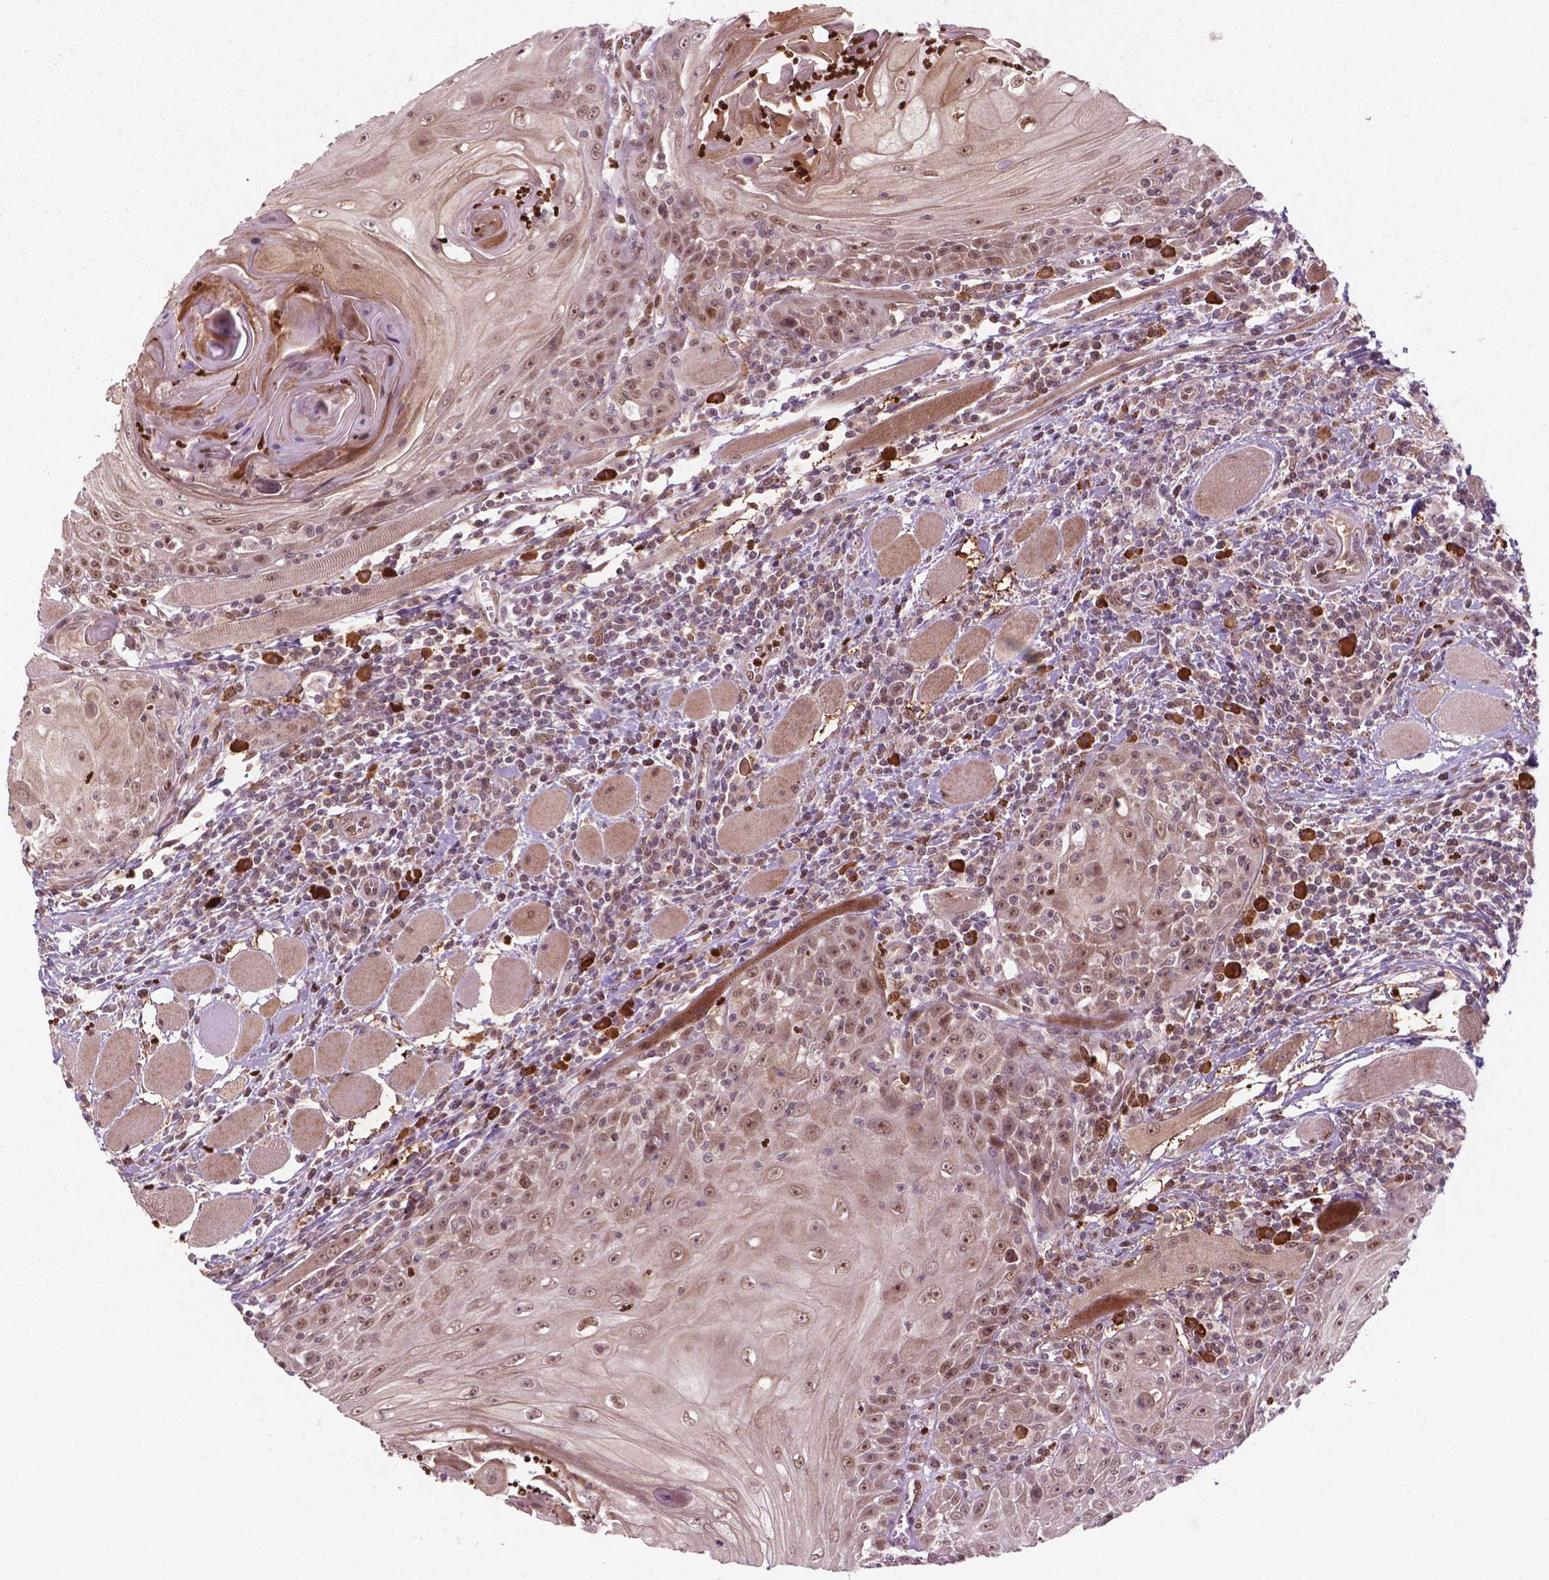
{"staining": {"intensity": "moderate", "quantity": ">75%", "location": "cytoplasmic/membranous,nuclear"}, "tissue": "head and neck cancer", "cell_type": "Tumor cells", "image_type": "cancer", "snomed": [{"axis": "morphology", "description": "Squamous cell carcinoma, NOS"}, {"axis": "topography", "description": "Head-Neck"}], "caption": "Protein analysis of head and neck cancer (squamous cell carcinoma) tissue displays moderate cytoplasmic/membranous and nuclear expression in approximately >75% of tumor cells.", "gene": "NFAT5", "patient": {"sex": "male", "age": 52}}